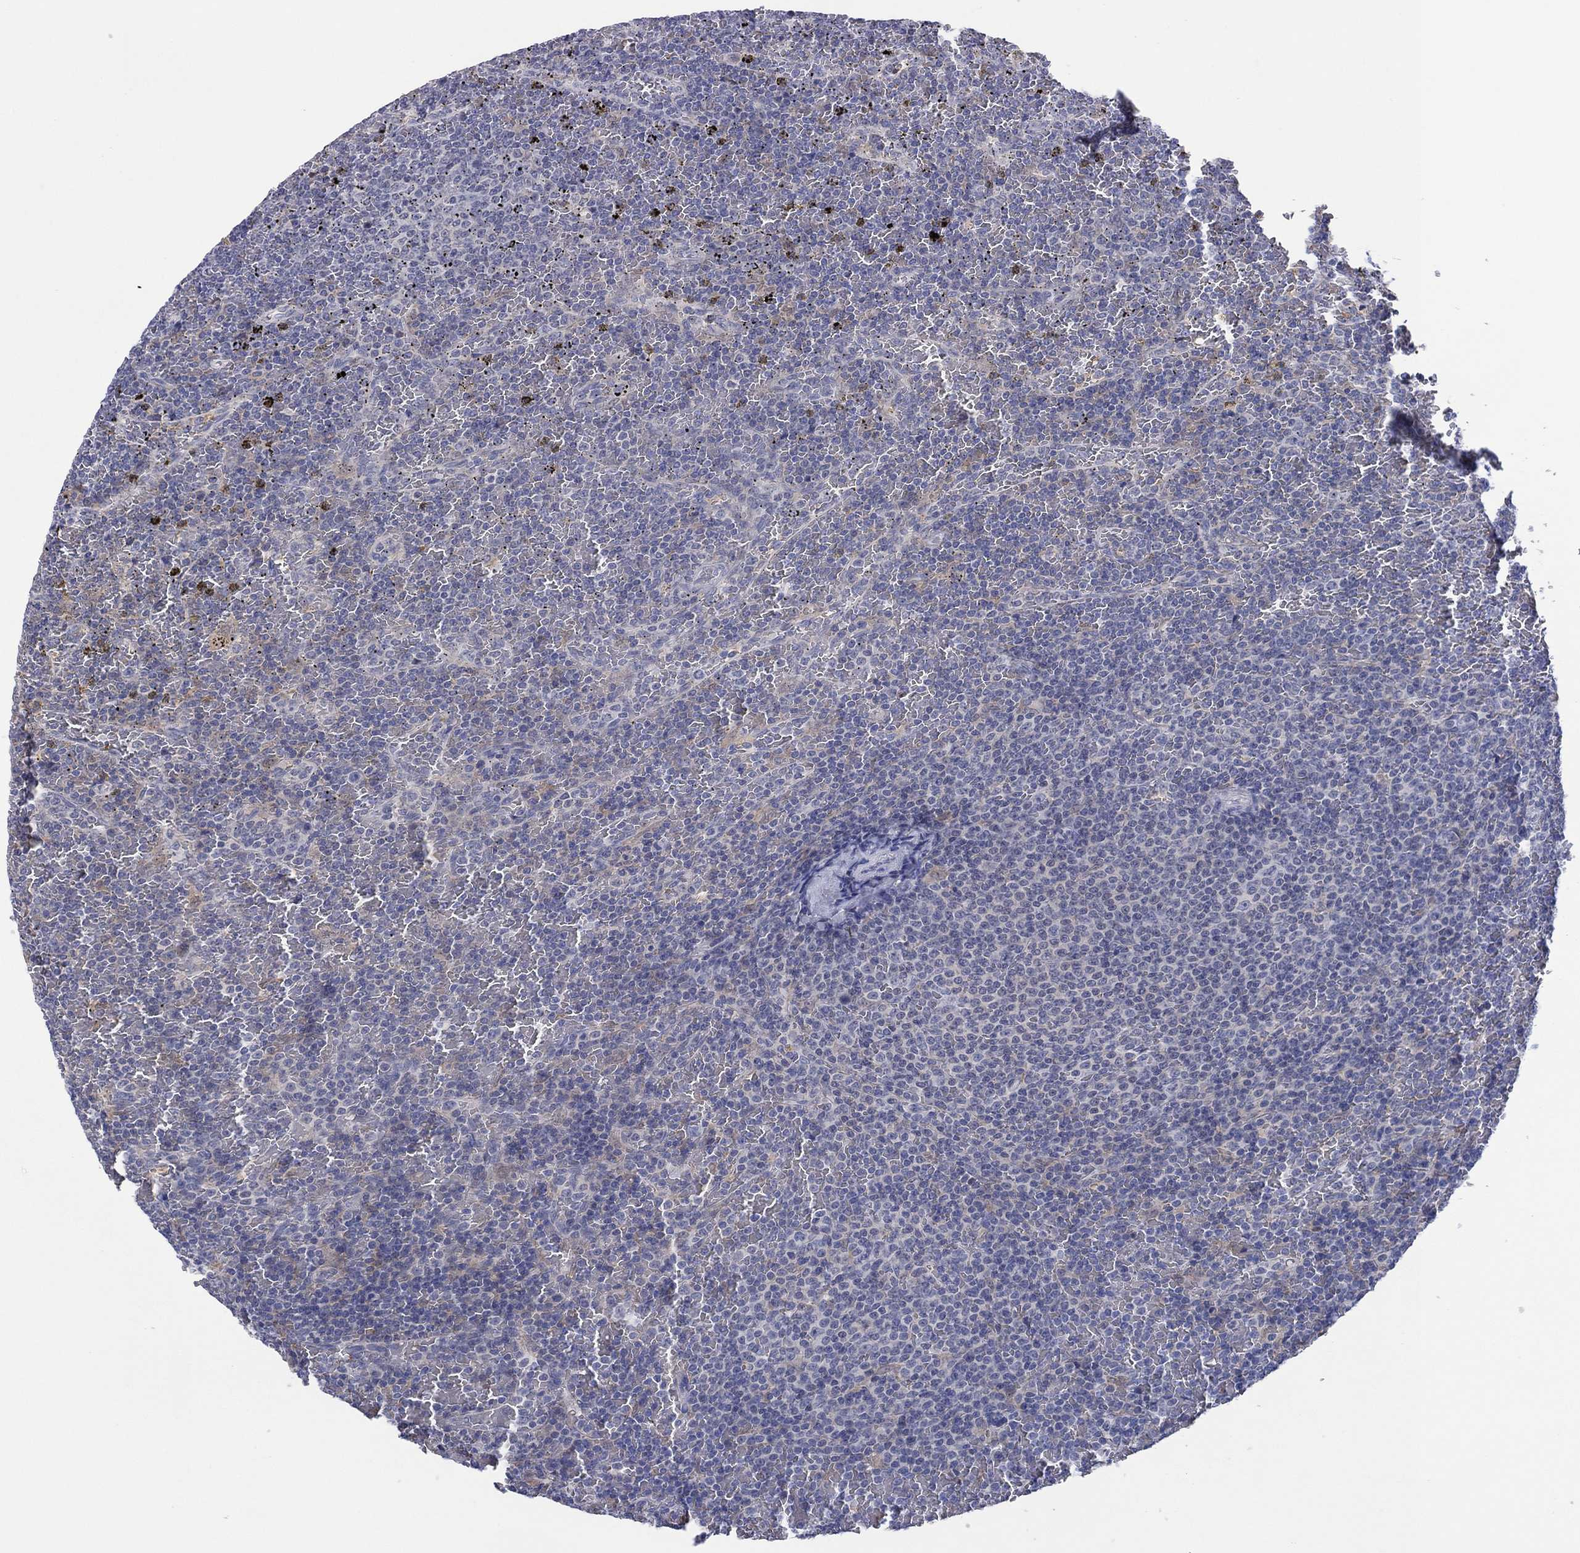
{"staining": {"intensity": "negative", "quantity": "none", "location": "none"}, "tissue": "lymphoma", "cell_type": "Tumor cells", "image_type": "cancer", "snomed": [{"axis": "morphology", "description": "Malignant lymphoma, non-Hodgkin's type, Low grade"}, {"axis": "topography", "description": "Spleen"}], "caption": "IHC photomicrograph of neoplastic tissue: human lymphoma stained with DAB (3,3'-diaminobenzidine) displays no significant protein positivity in tumor cells. Nuclei are stained in blue.", "gene": "CYP2B6", "patient": {"sex": "female", "age": 77}}